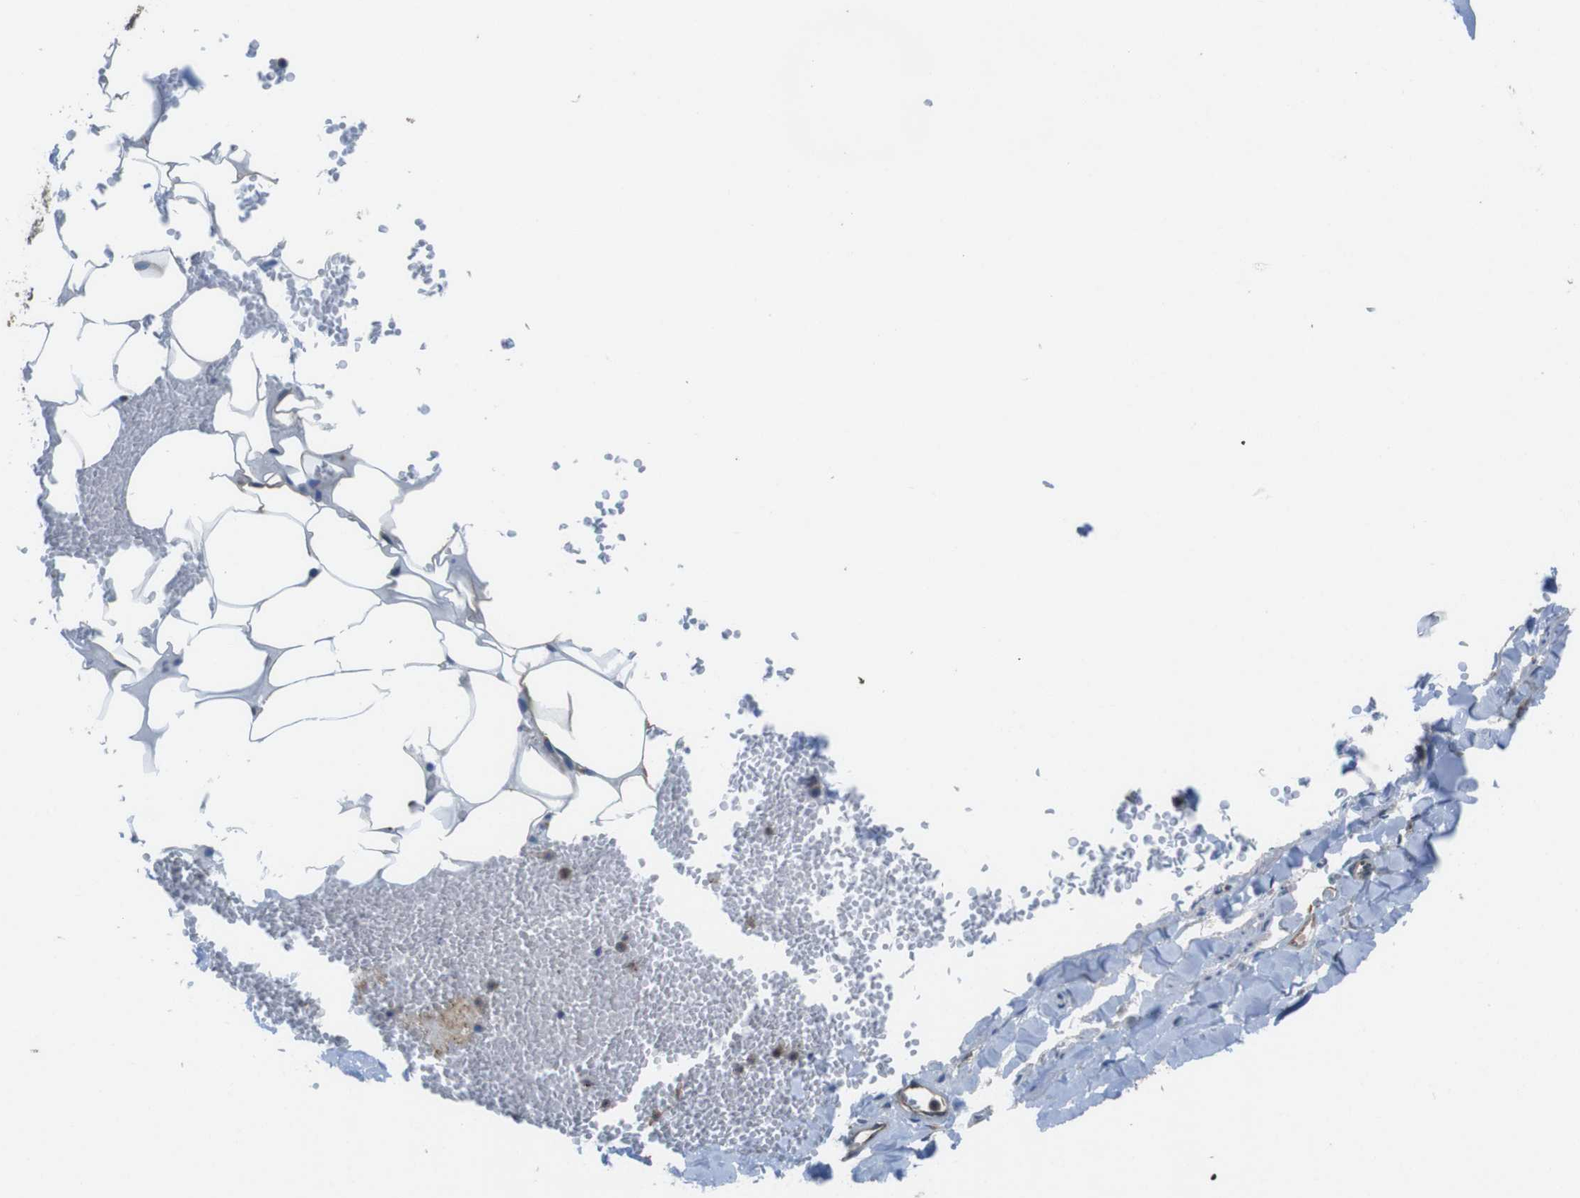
{"staining": {"intensity": "negative", "quantity": "none", "location": "none"}, "tissue": "adipose tissue", "cell_type": "Adipocytes", "image_type": "normal", "snomed": [{"axis": "morphology", "description": "Normal tissue, NOS"}, {"axis": "topography", "description": "Adipose tissue"}, {"axis": "topography", "description": "Peripheral nerve tissue"}], "caption": "Human adipose tissue stained for a protein using immunohistochemistry reveals no staining in adipocytes.", "gene": "DCTN1", "patient": {"sex": "male", "age": 52}}